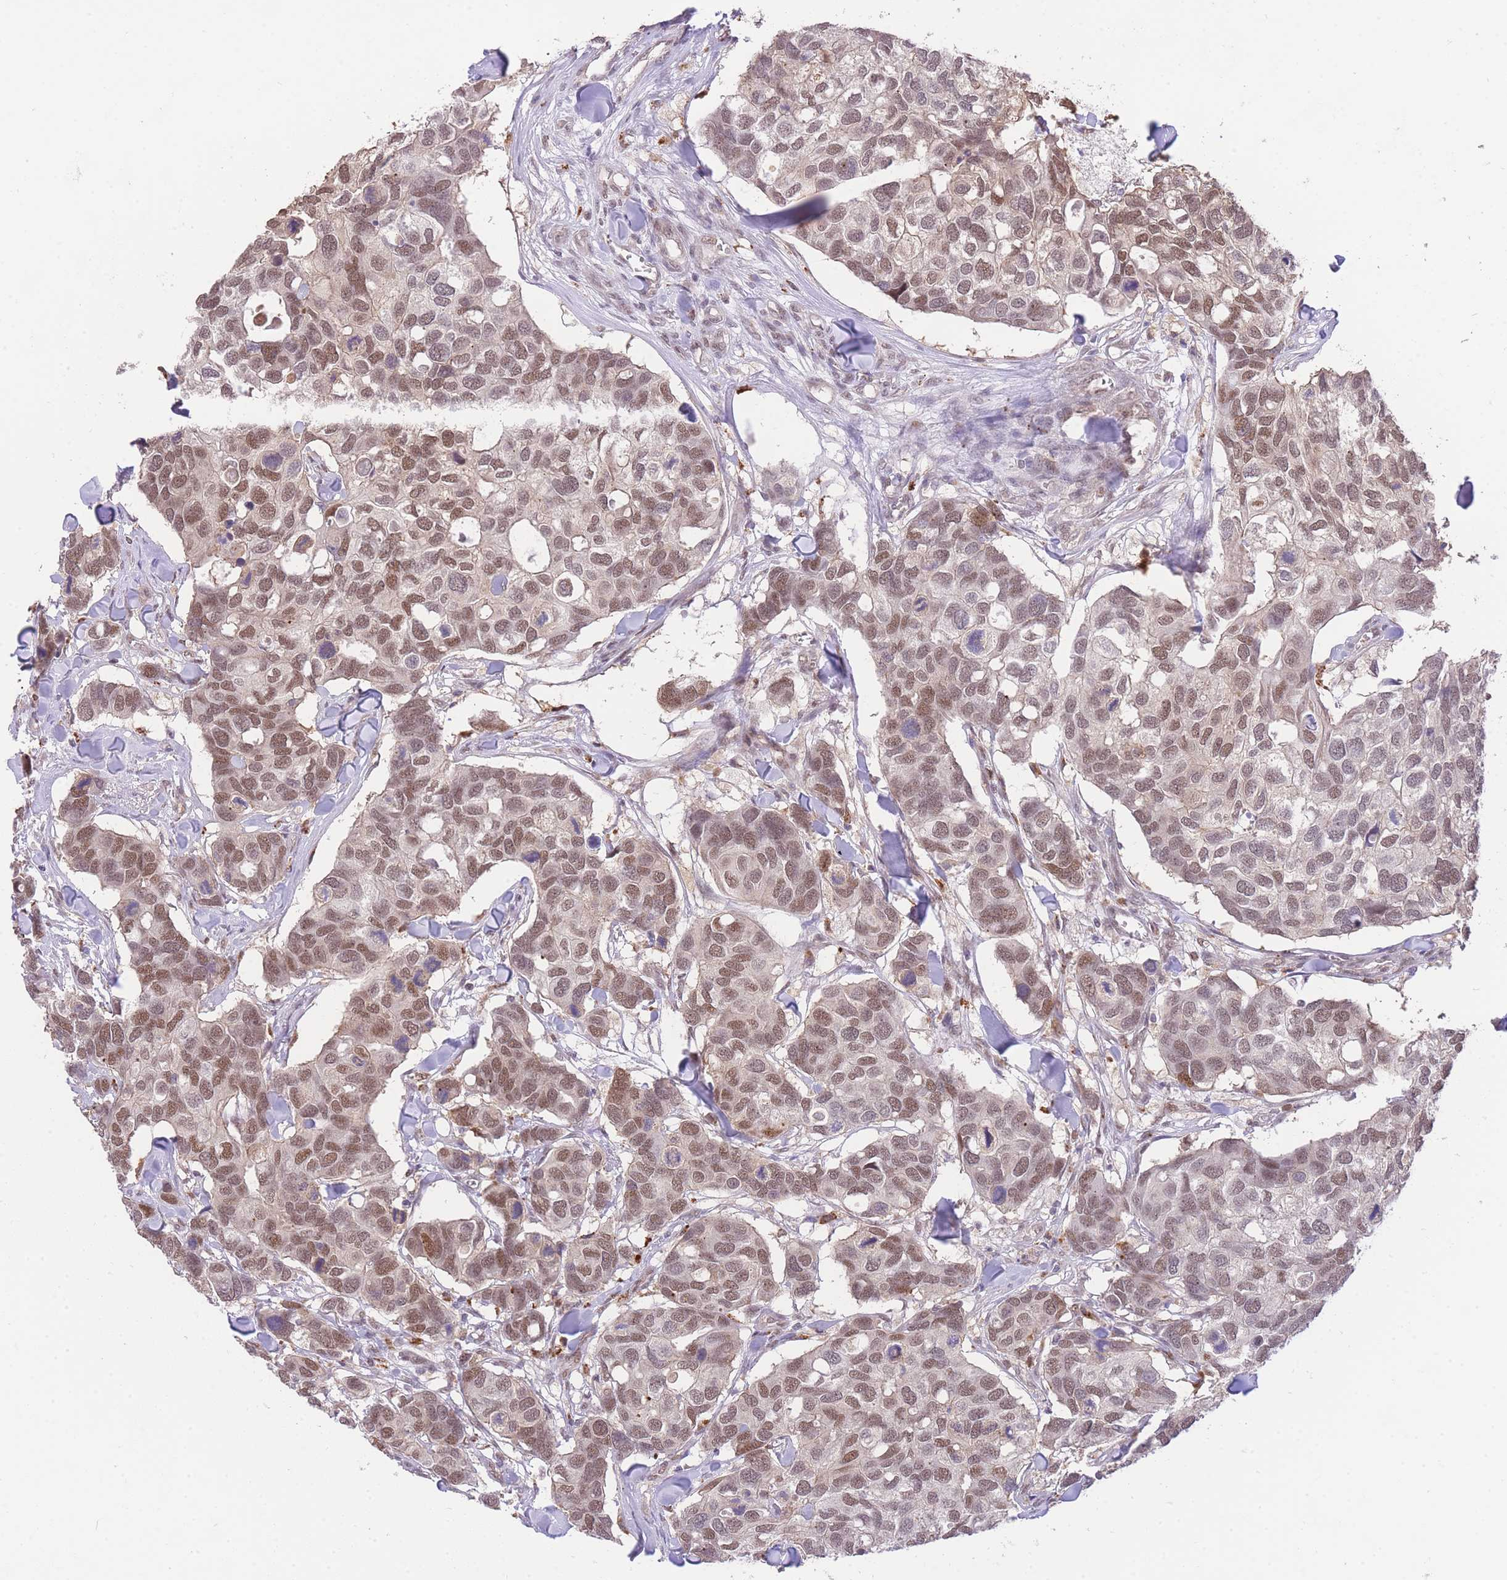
{"staining": {"intensity": "moderate", "quantity": ">75%", "location": "nuclear"}, "tissue": "breast cancer", "cell_type": "Tumor cells", "image_type": "cancer", "snomed": [{"axis": "morphology", "description": "Duct carcinoma"}, {"axis": "topography", "description": "Breast"}], "caption": "This histopathology image exhibits immunohistochemistry (IHC) staining of human breast cancer (infiltrating ductal carcinoma), with medium moderate nuclear positivity in approximately >75% of tumor cells.", "gene": "UBXN7", "patient": {"sex": "female", "age": 83}}